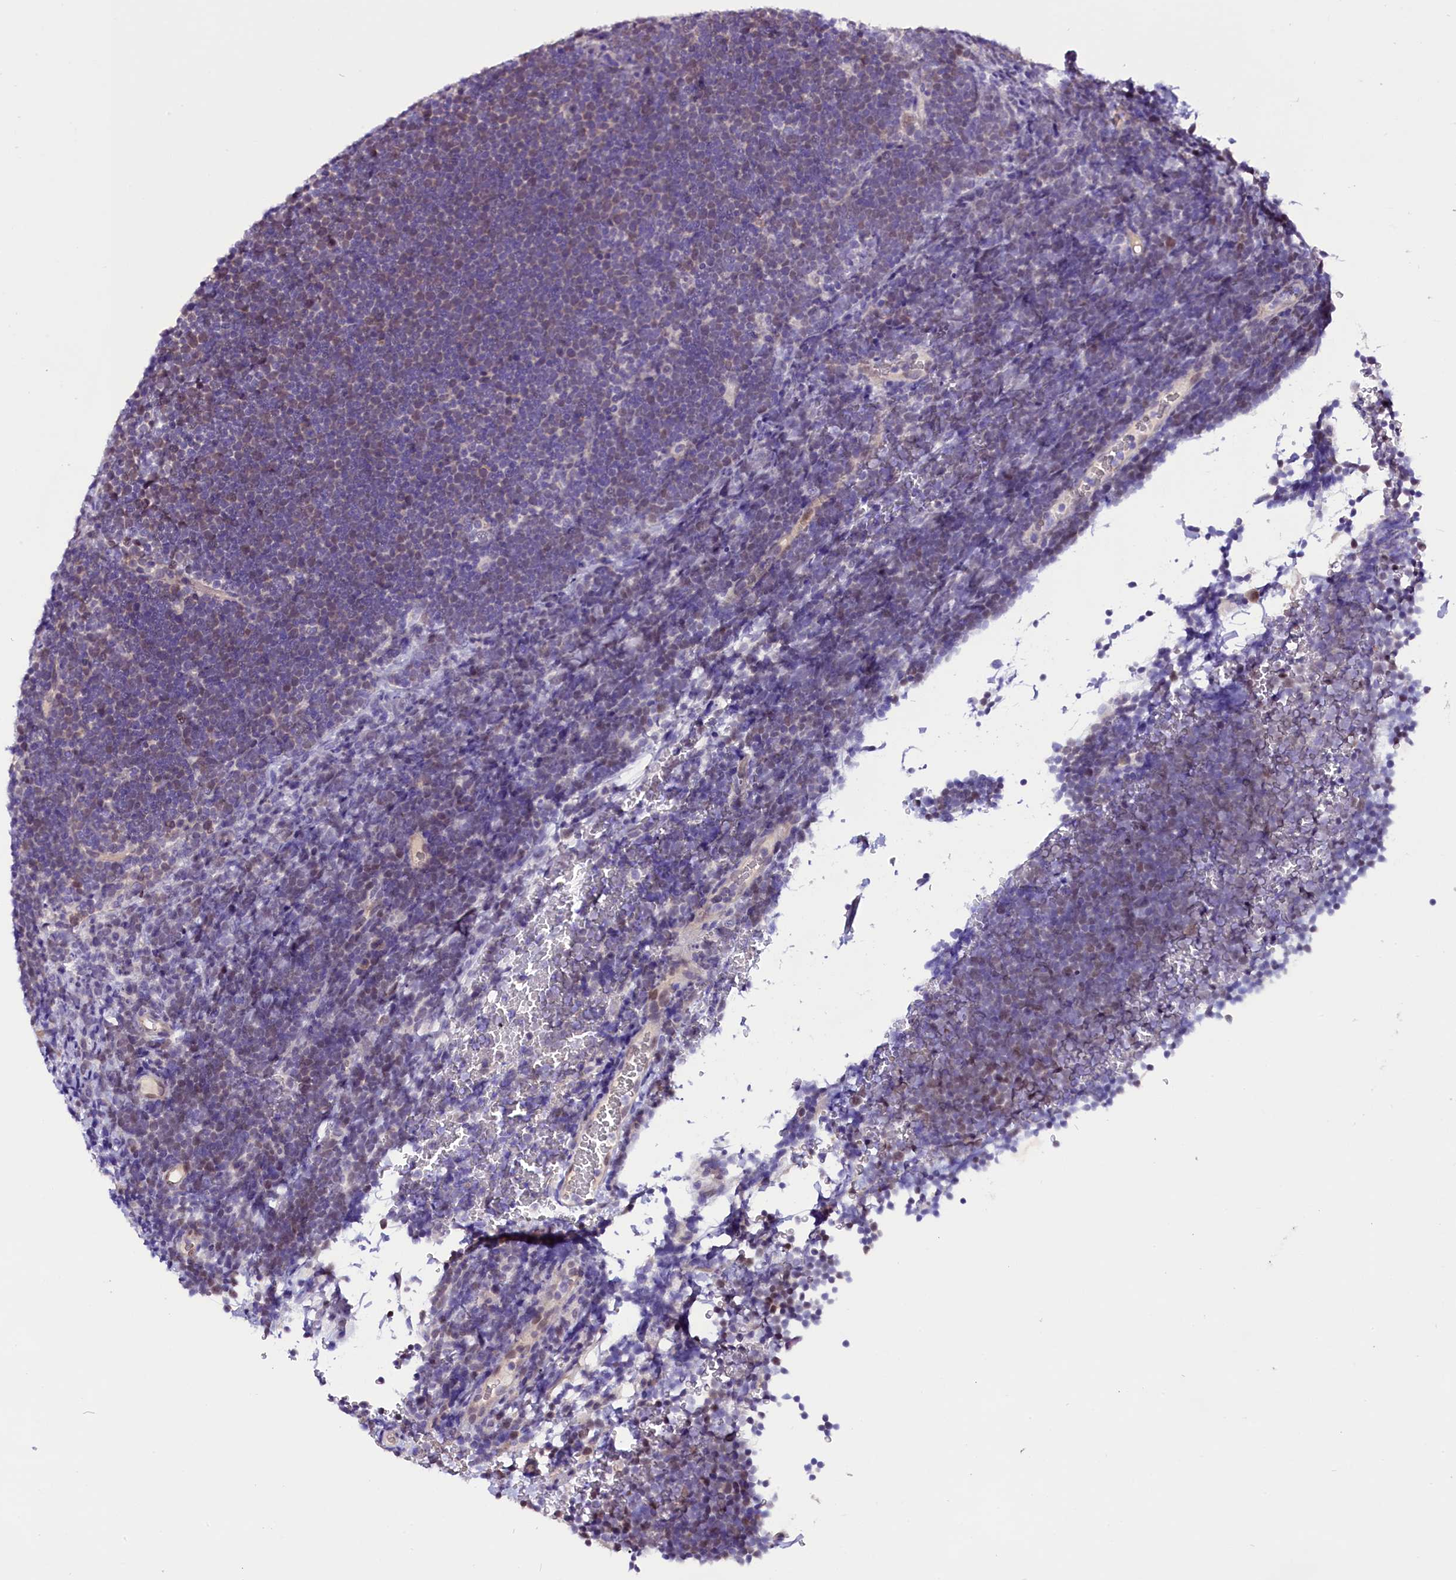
{"staining": {"intensity": "negative", "quantity": "none", "location": "none"}, "tissue": "lymphoma", "cell_type": "Tumor cells", "image_type": "cancer", "snomed": [{"axis": "morphology", "description": "Malignant lymphoma, non-Hodgkin's type, High grade"}, {"axis": "topography", "description": "Lymph node"}], "caption": "Immunohistochemistry image of lymphoma stained for a protein (brown), which demonstrates no staining in tumor cells.", "gene": "C9orf40", "patient": {"sex": "male", "age": 13}}